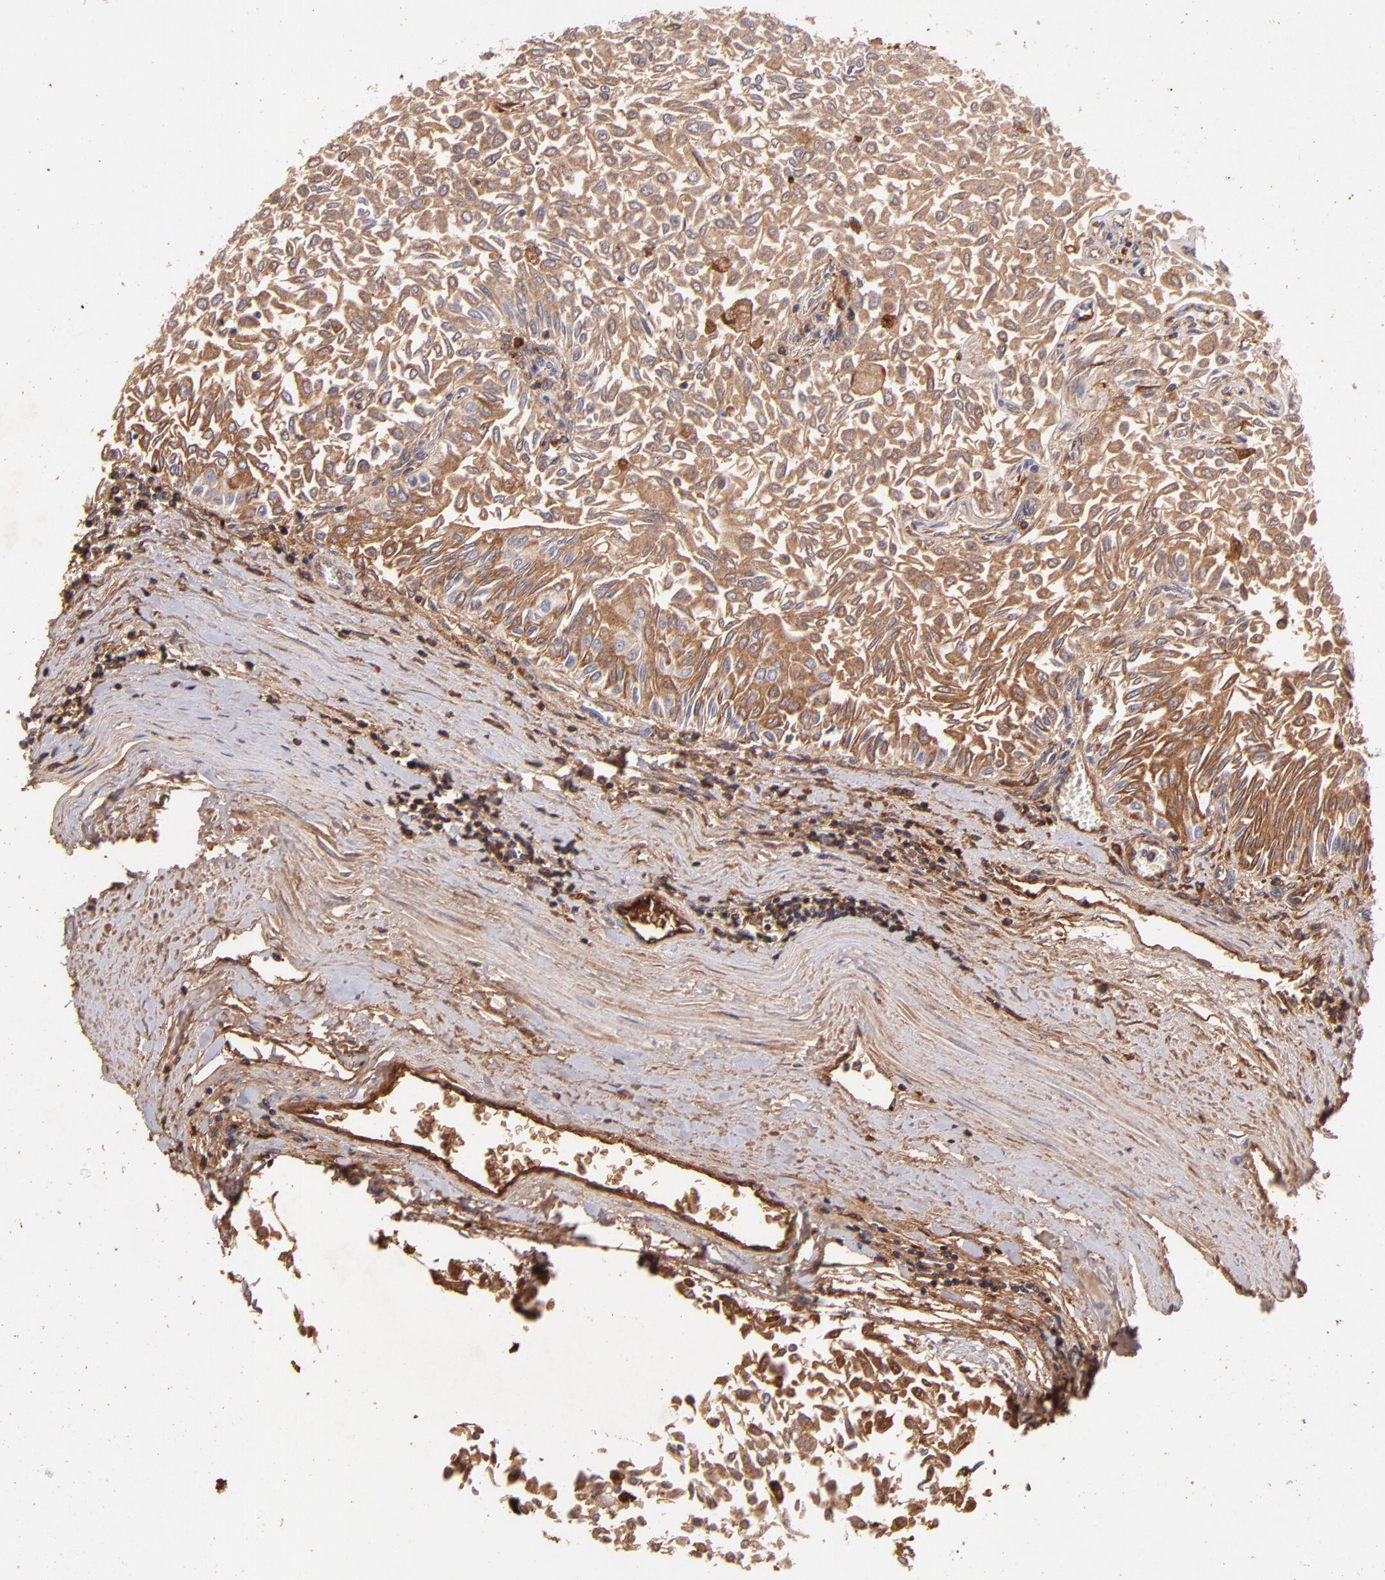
{"staining": {"intensity": "weak", "quantity": ">75%", "location": "cytoplasmic/membranous"}, "tissue": "urothelial cancer", "cell_type": "Tumor cells", "image_type": "cancer", "snomed": [{"axis": "morphology", "description": "Urothelial carcinoma, Low grade"}, {"axis": "topography", "description": "Urinary bladder"}], "caption": "This image reveals low-grade urothelial carcinoma stained with immunohistochemistry (IHC) to label a protein in brown. The cytoplasmic/membranous of tumor cells show weak positivity for the protein. Nuclei are counter-stained blue.", "gene": "FGB", "patient": {"sex": "male", "age": 64}}